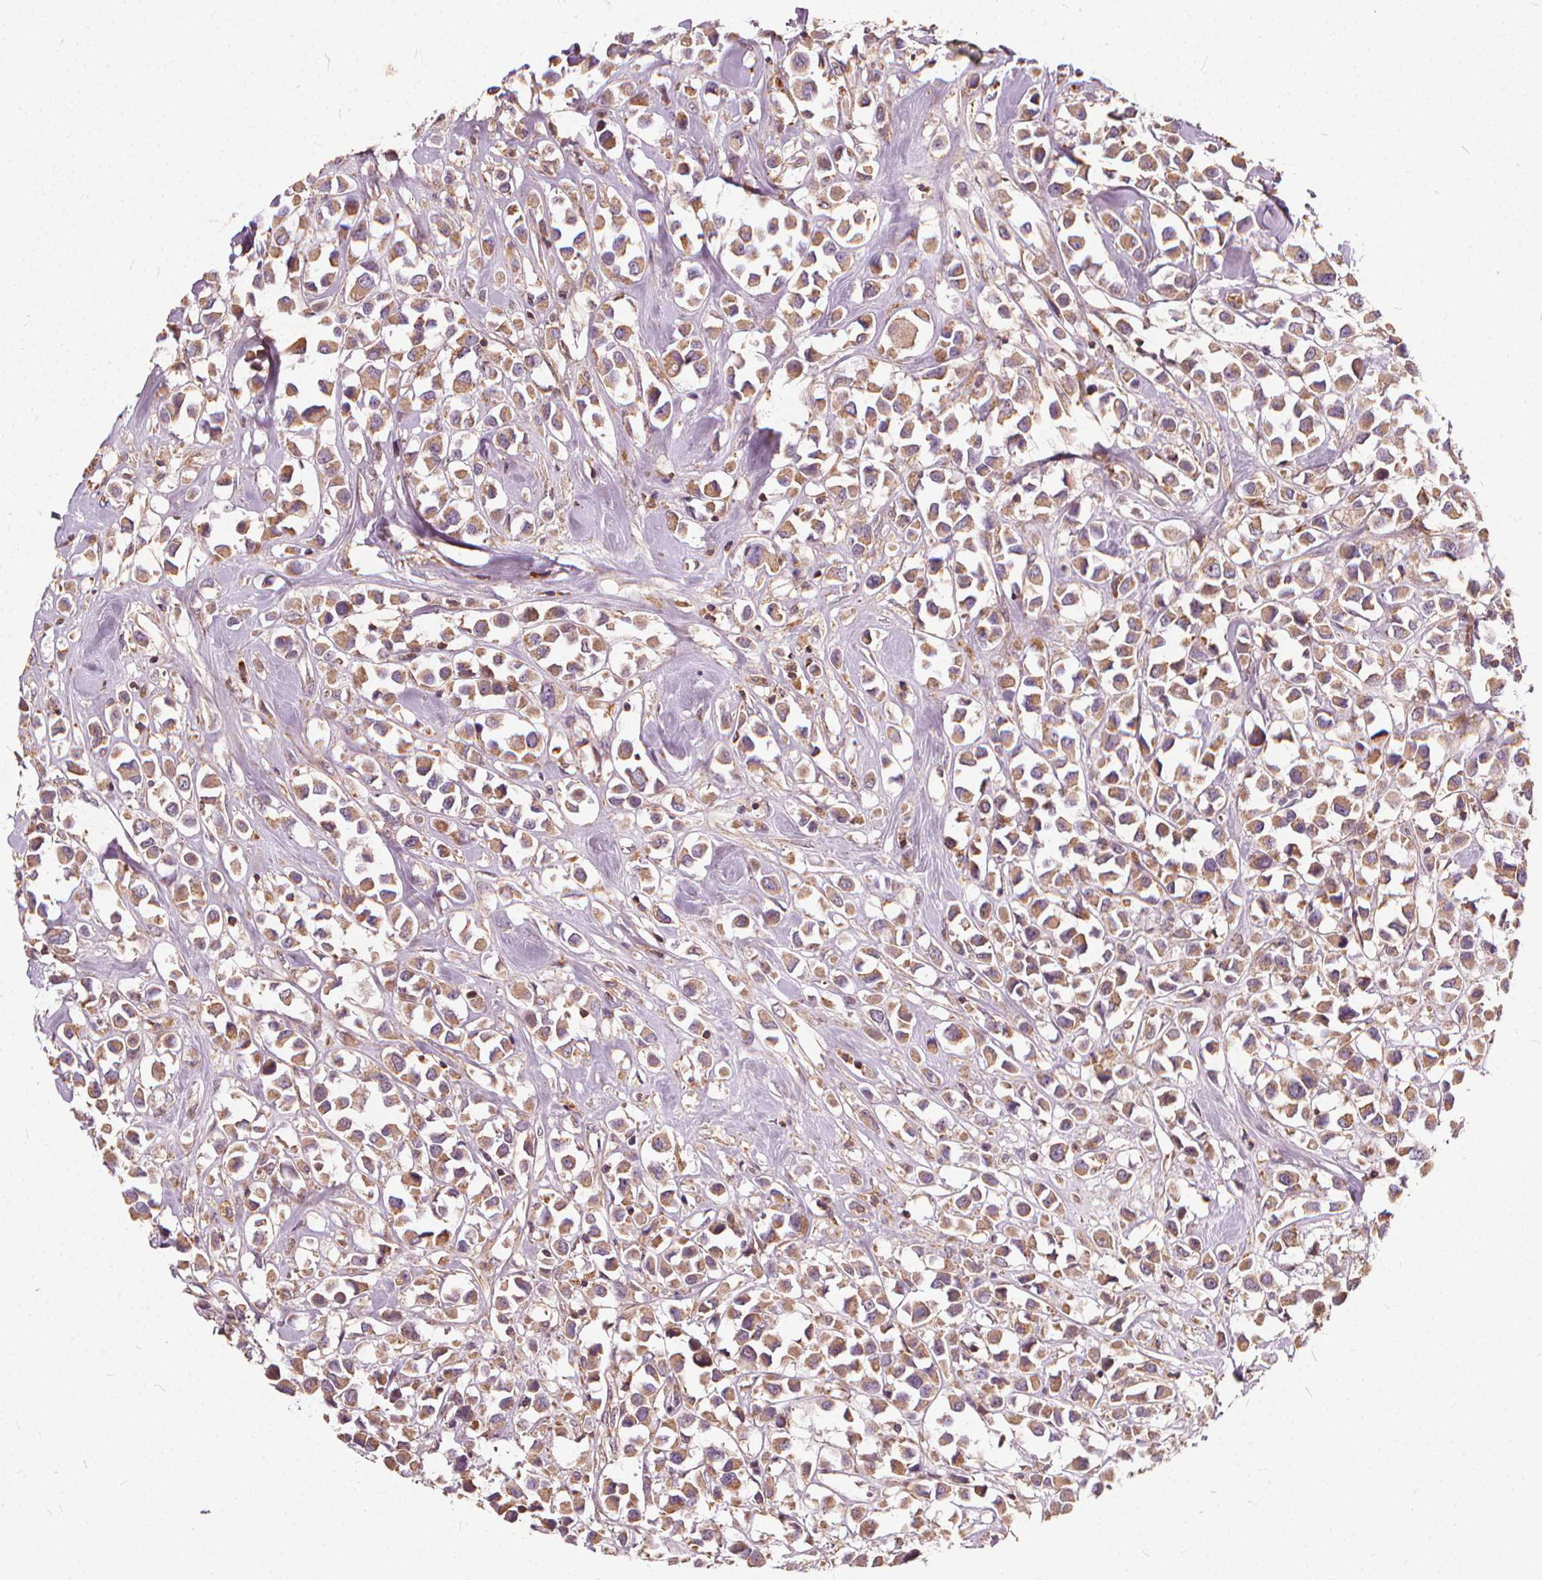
{"staining": {"intensity": "moderate", "quantity": ">75%", "location": "cytoplasmic/membranous"}, "tissue": "breast cancer", "cell_type": "Tumor cells", "image_type": "cancer", "snomed": [{"axis": "morphology", "description": "Duct carcinoma"}, {"axis": "topography", "description": "Breast"}], "caption": "The photomicrograph displays staining of breast cancer (invasive ductal carcinoma), revealing moderate cytoplasmic/membranous protein expression (brown color) within tumor cells.", "gene": "ORAI2", "patient": {"sex": "female", "age": 61}}